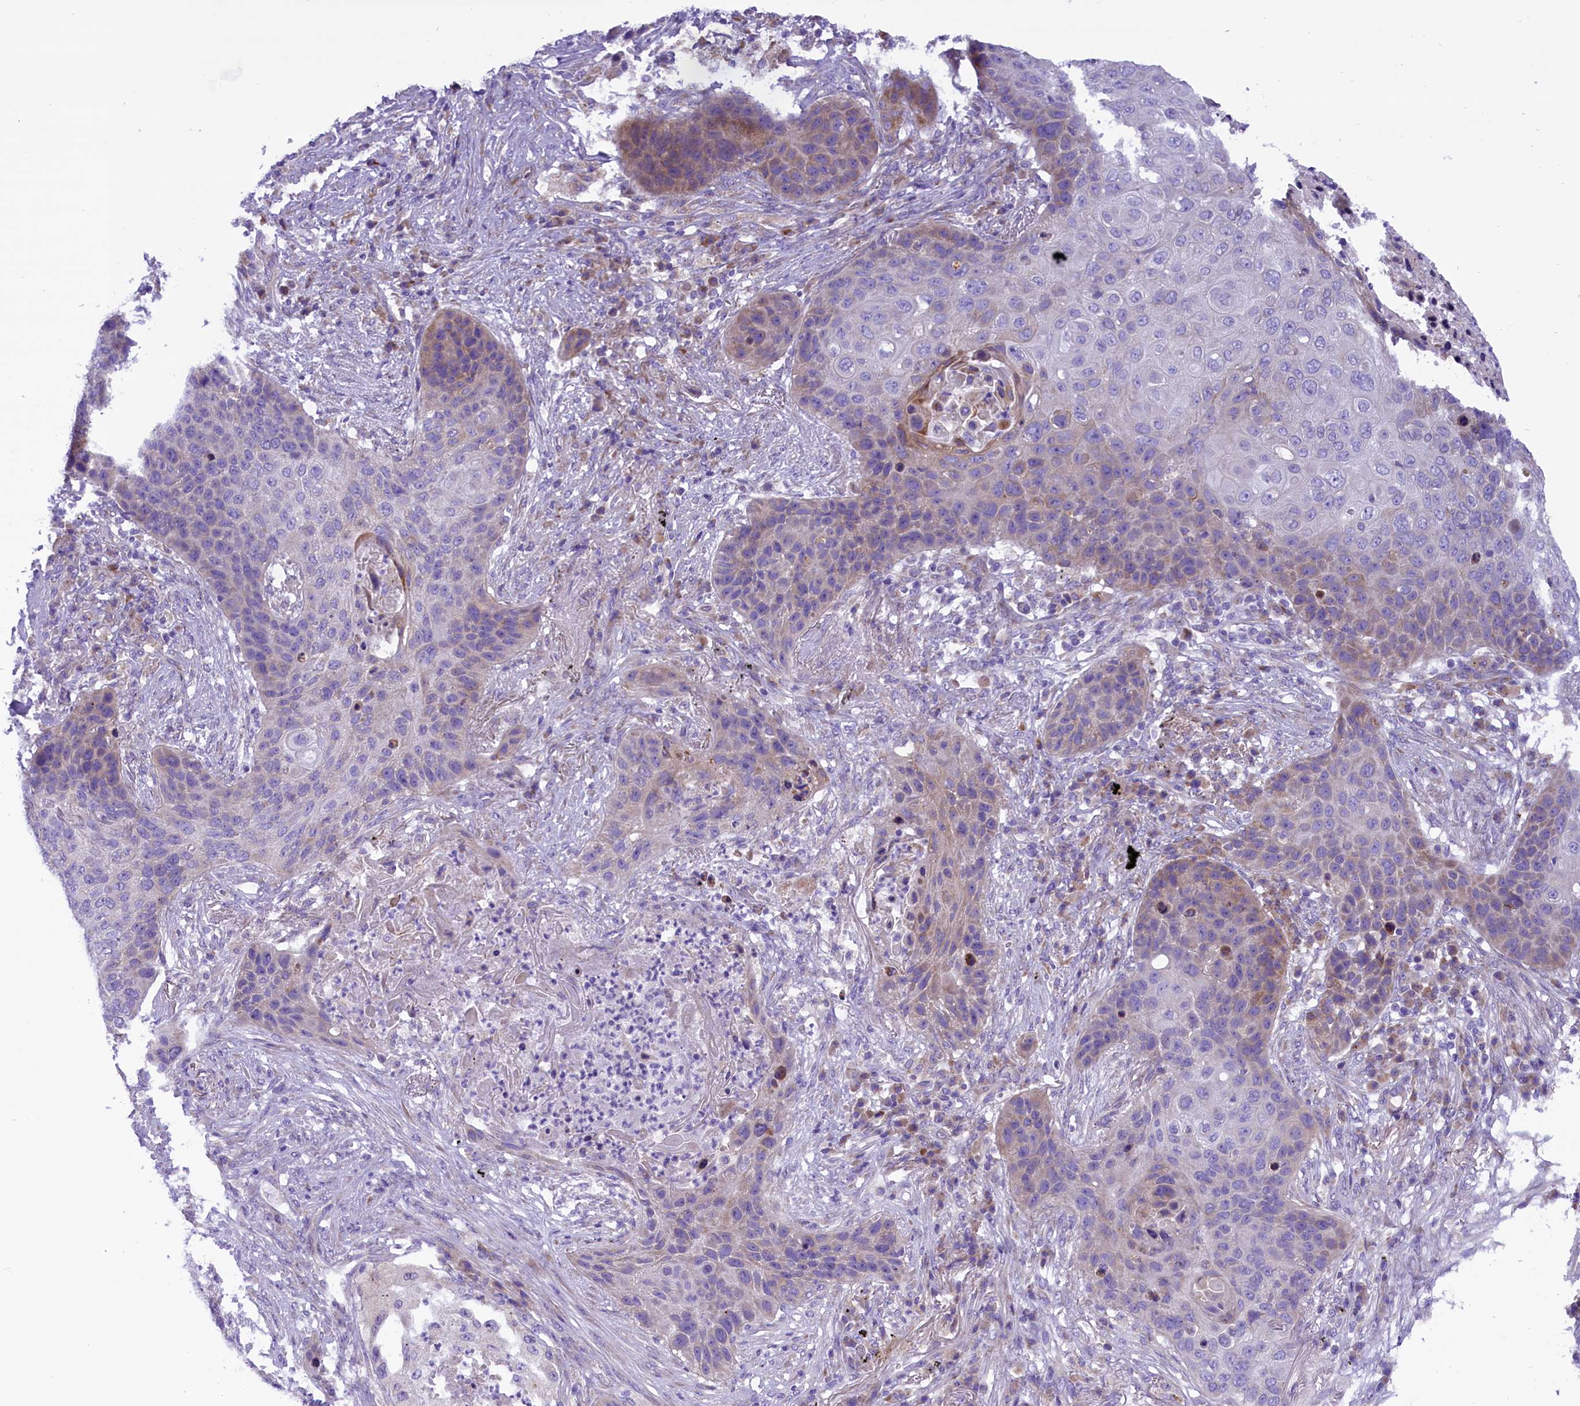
{"staining": {"intensity": "weak", "quantity": "<25%", "location": "cytoplasmic/membranous"}, "tissue": "lung cancer", "cell_type": "Tumor cells", "image_type": "cancer", "snomed": [{"axis": "morphology", "description": "Squamous cell carcinoma, NOS"}, {"axis": "topography", "description": "Lung"}], "caption": "The photomicrograph shows no staining of tumor cells in lung squamous cell carcinoma. (Stains: DAB (3,3'-diaminobenzidine) immunohistochemistry (IHC) with hematoxylin counter stain, Microscopy: brightfield microscopy at high magnification).", "gene": "PTPRU", "patient": {"sex": "female", "age": 63}}